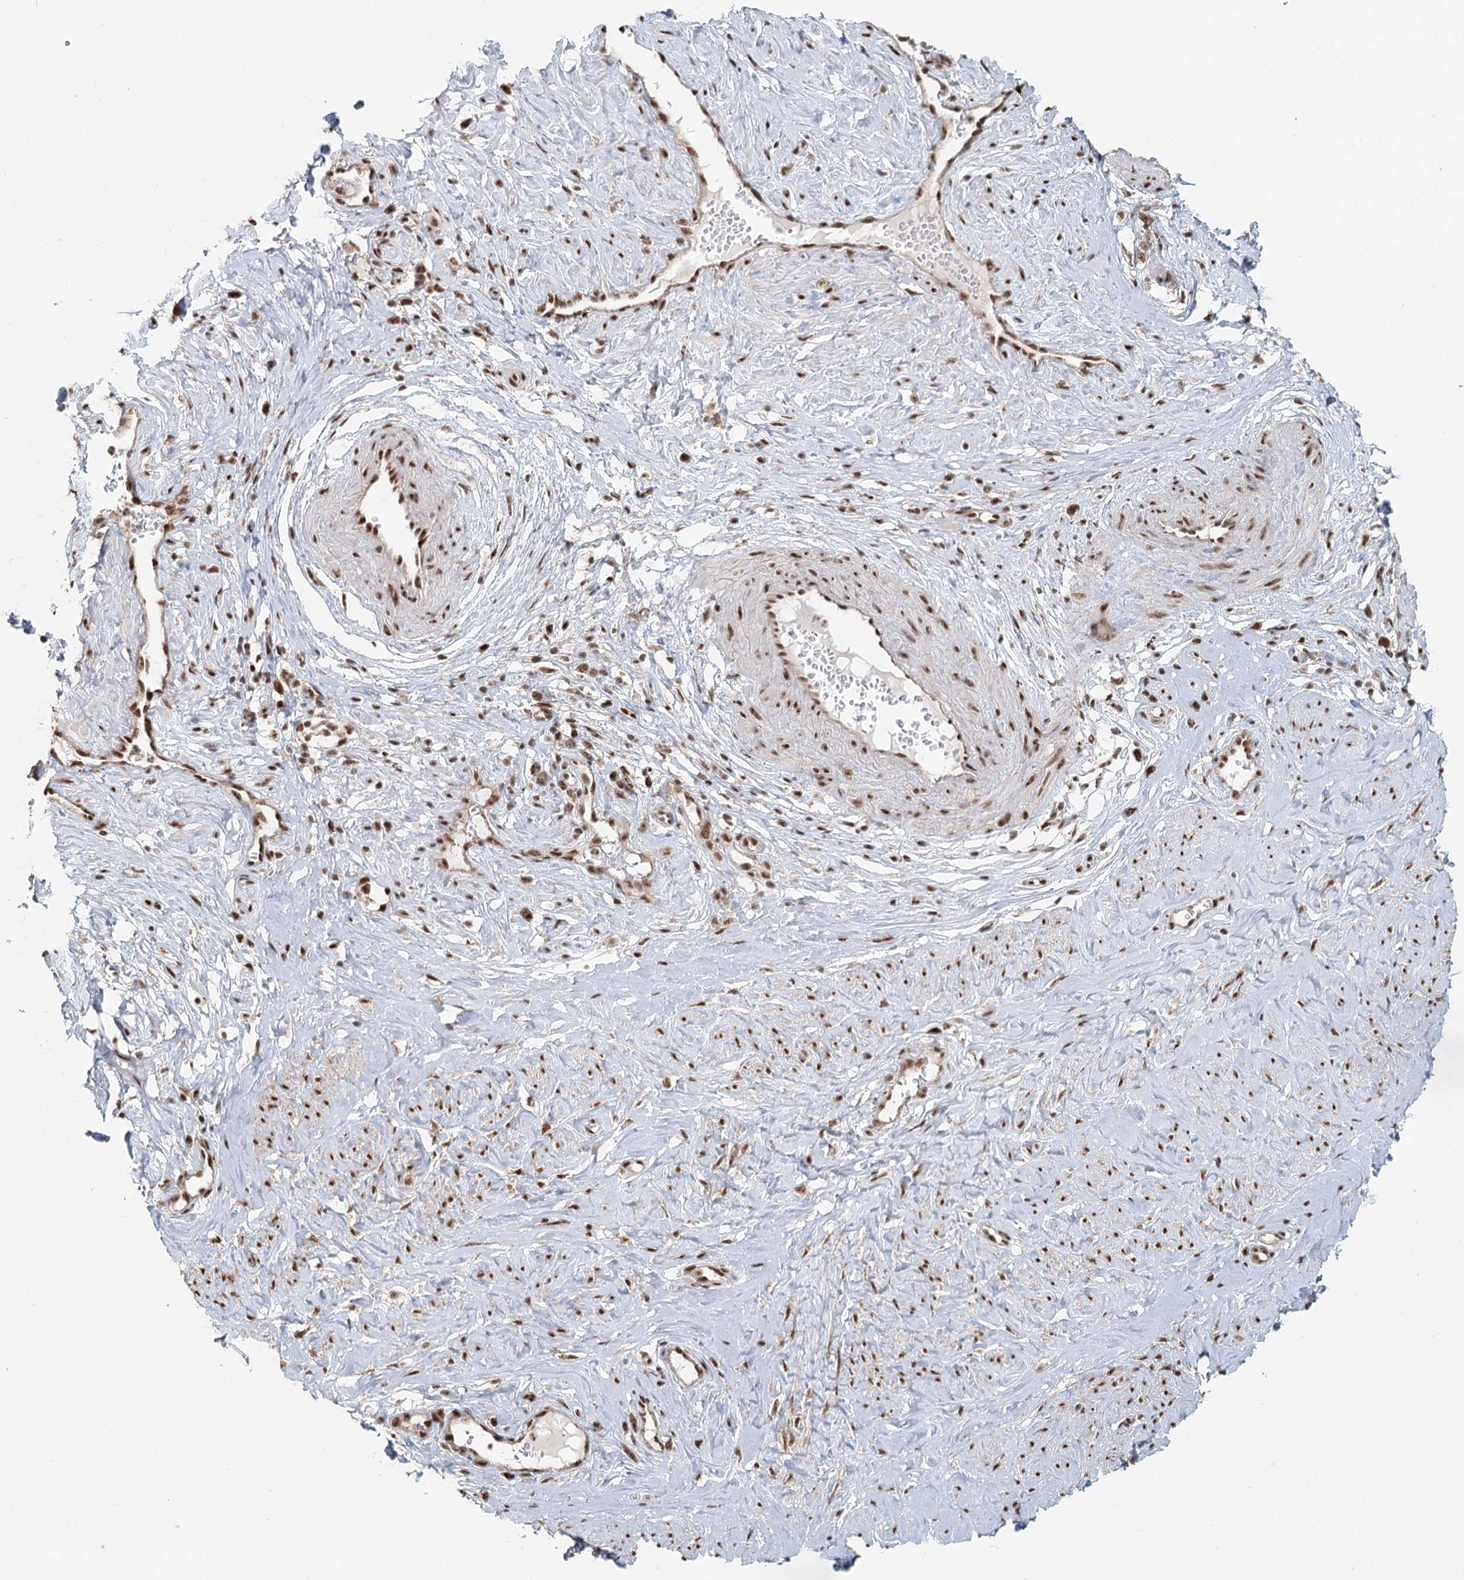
{"staining": {"intensity": "moderate", "quantity": ">75%", "location": "cytoplasmic/membranous,nuclear"}, "tissue": "cervical cancer", "cell_type": "Tumor cells", "image_type": "cancer", "snomed": [{"axis": "morphology", "description": "Squamous cell carcinoma, NOS"}, {"axis": "topography", "description": "Cervix"}], "caption": "Protein analysis of squamous cell carcinoma (cervical) tissue reveals moderate cytoplasmic/membranous and nuclear expression in about >75% of tumor cells.", "gene": "GPALPP1", "patient": {"sex": "female", "age": 46}}